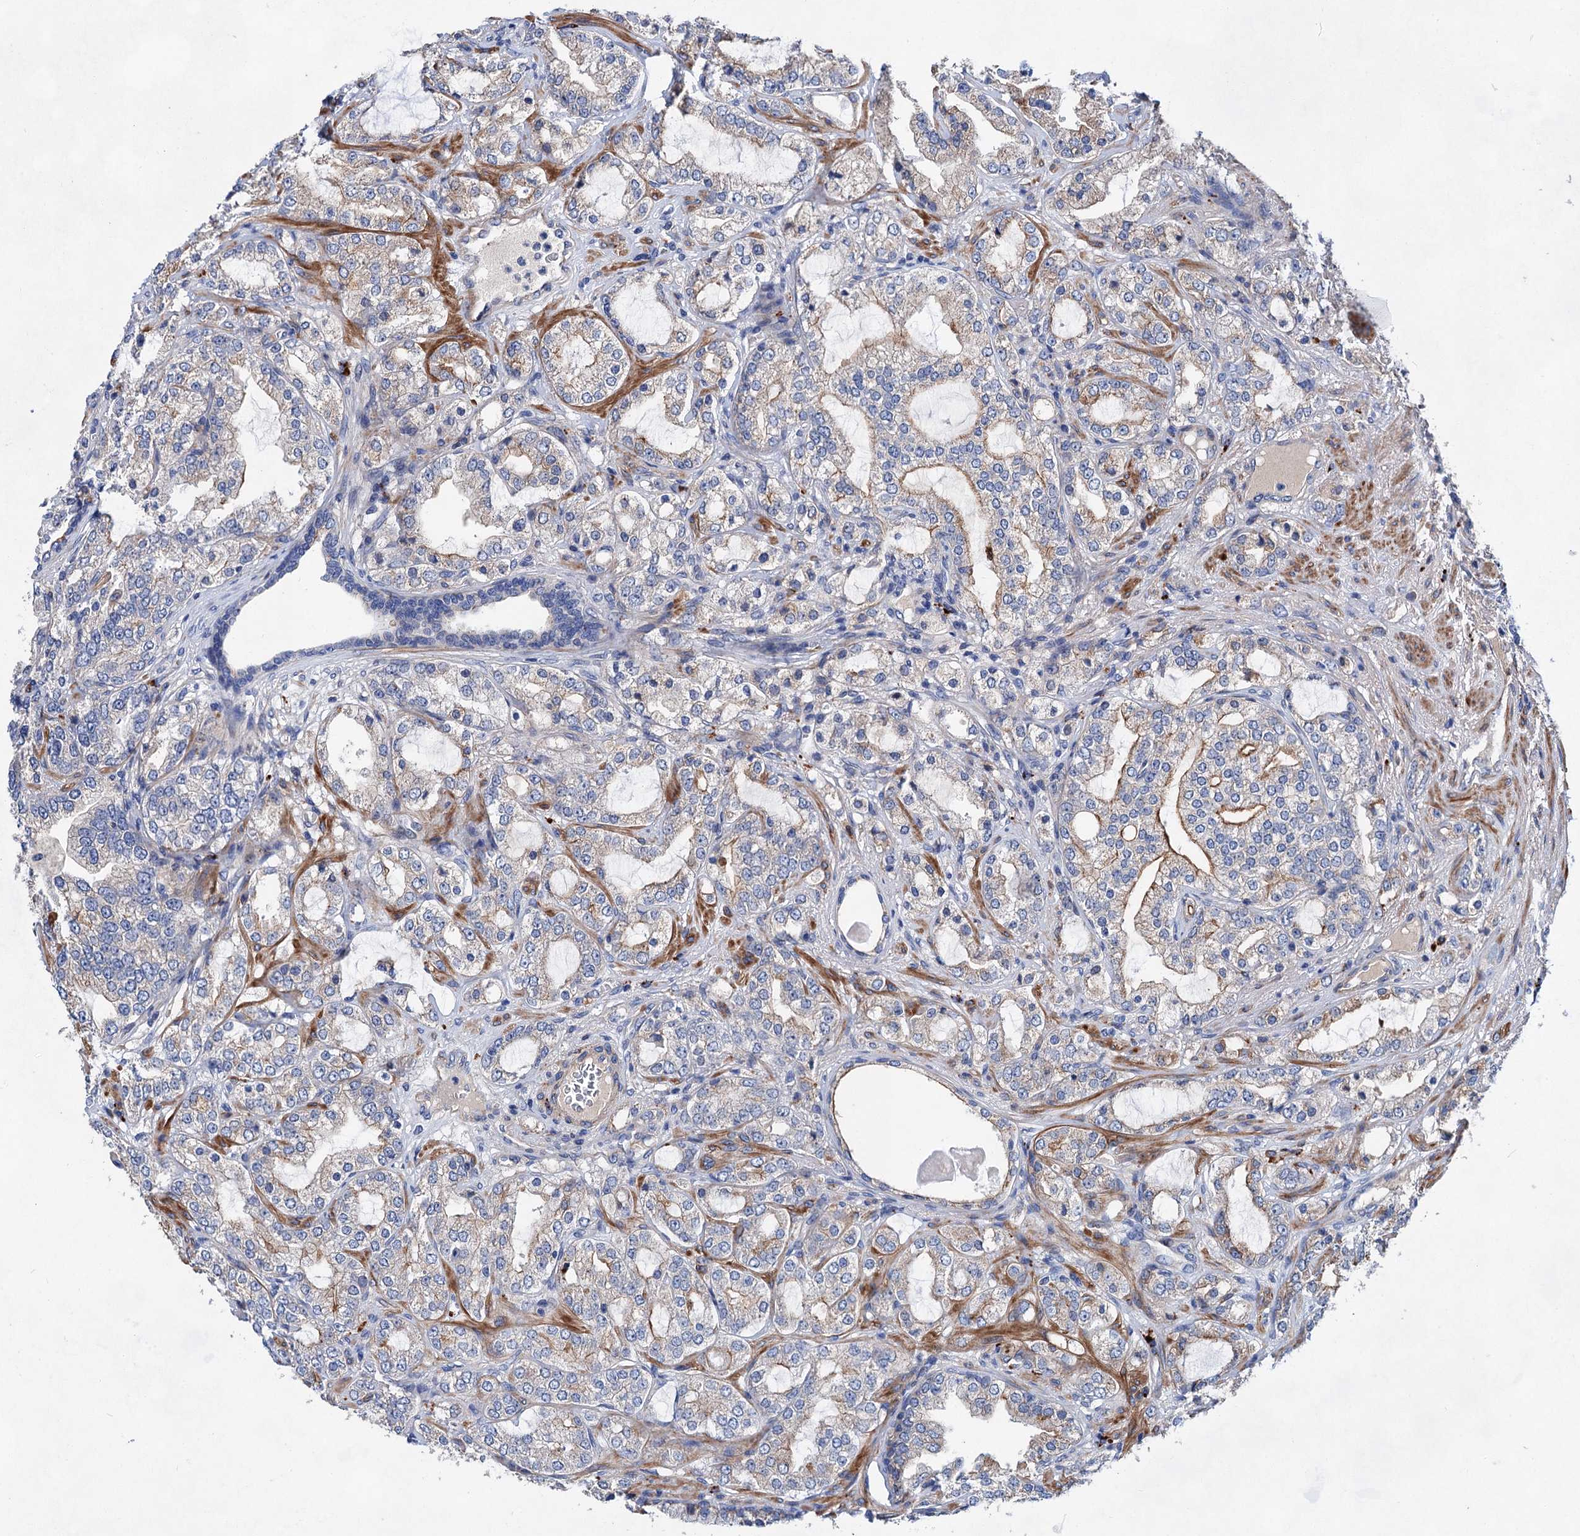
{"staining": {"intensity": "moderate", "quantity": "<25%", "location": "cytoplasmic/membranous"}, "tissue": "prostate cancer", "cell_type": "Tumor cells", "image_type": "cancer", "snomed": [{"axis": "morphology", "description": "Adenocarcinoma, High grade"}, {"axis": "topography", "description": "Prostate"}], "caption": "The histopathology image shows a brown stain indicating the presence of a protein in the cytoplasmic/membranous of tumor cells in prostate cancer.", "gene": "GPR155", "patient": {"sex": "male", "age": 64}}